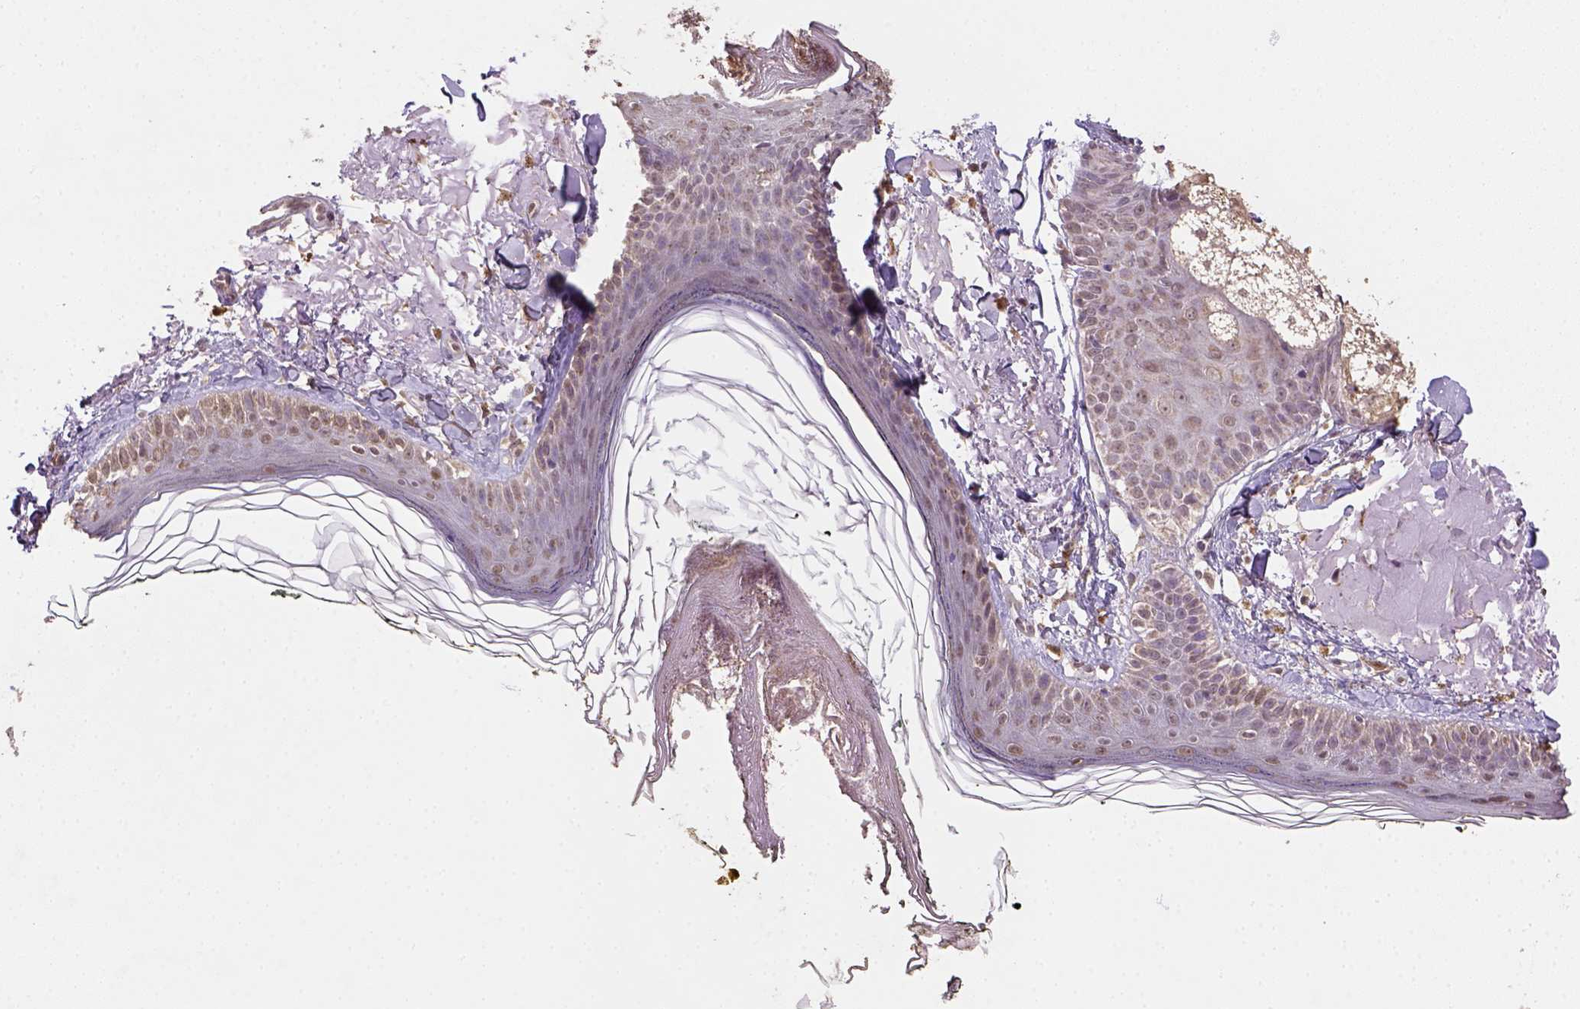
{"staining": {"intensity": "moderate", "quantity": "<25%", "location": "cytoplasmic/membranous"}, "tissue": "skin", "cell_type": "Fibroblasts", "image_type": "normal", "snomed": [{"axis": "morphology", "description": "Normal tissue, NOS"}, {"axis": "topography", "description": "Skin"}], "caption": "Approximately <25% of fibroblasts in normal skin display moderate cytoplasmic/membranous protein positivity as visualized by brown immunohistochemical staining.", "gene": "NUDT10", "patient": {"sex": "male", "age": 76}}